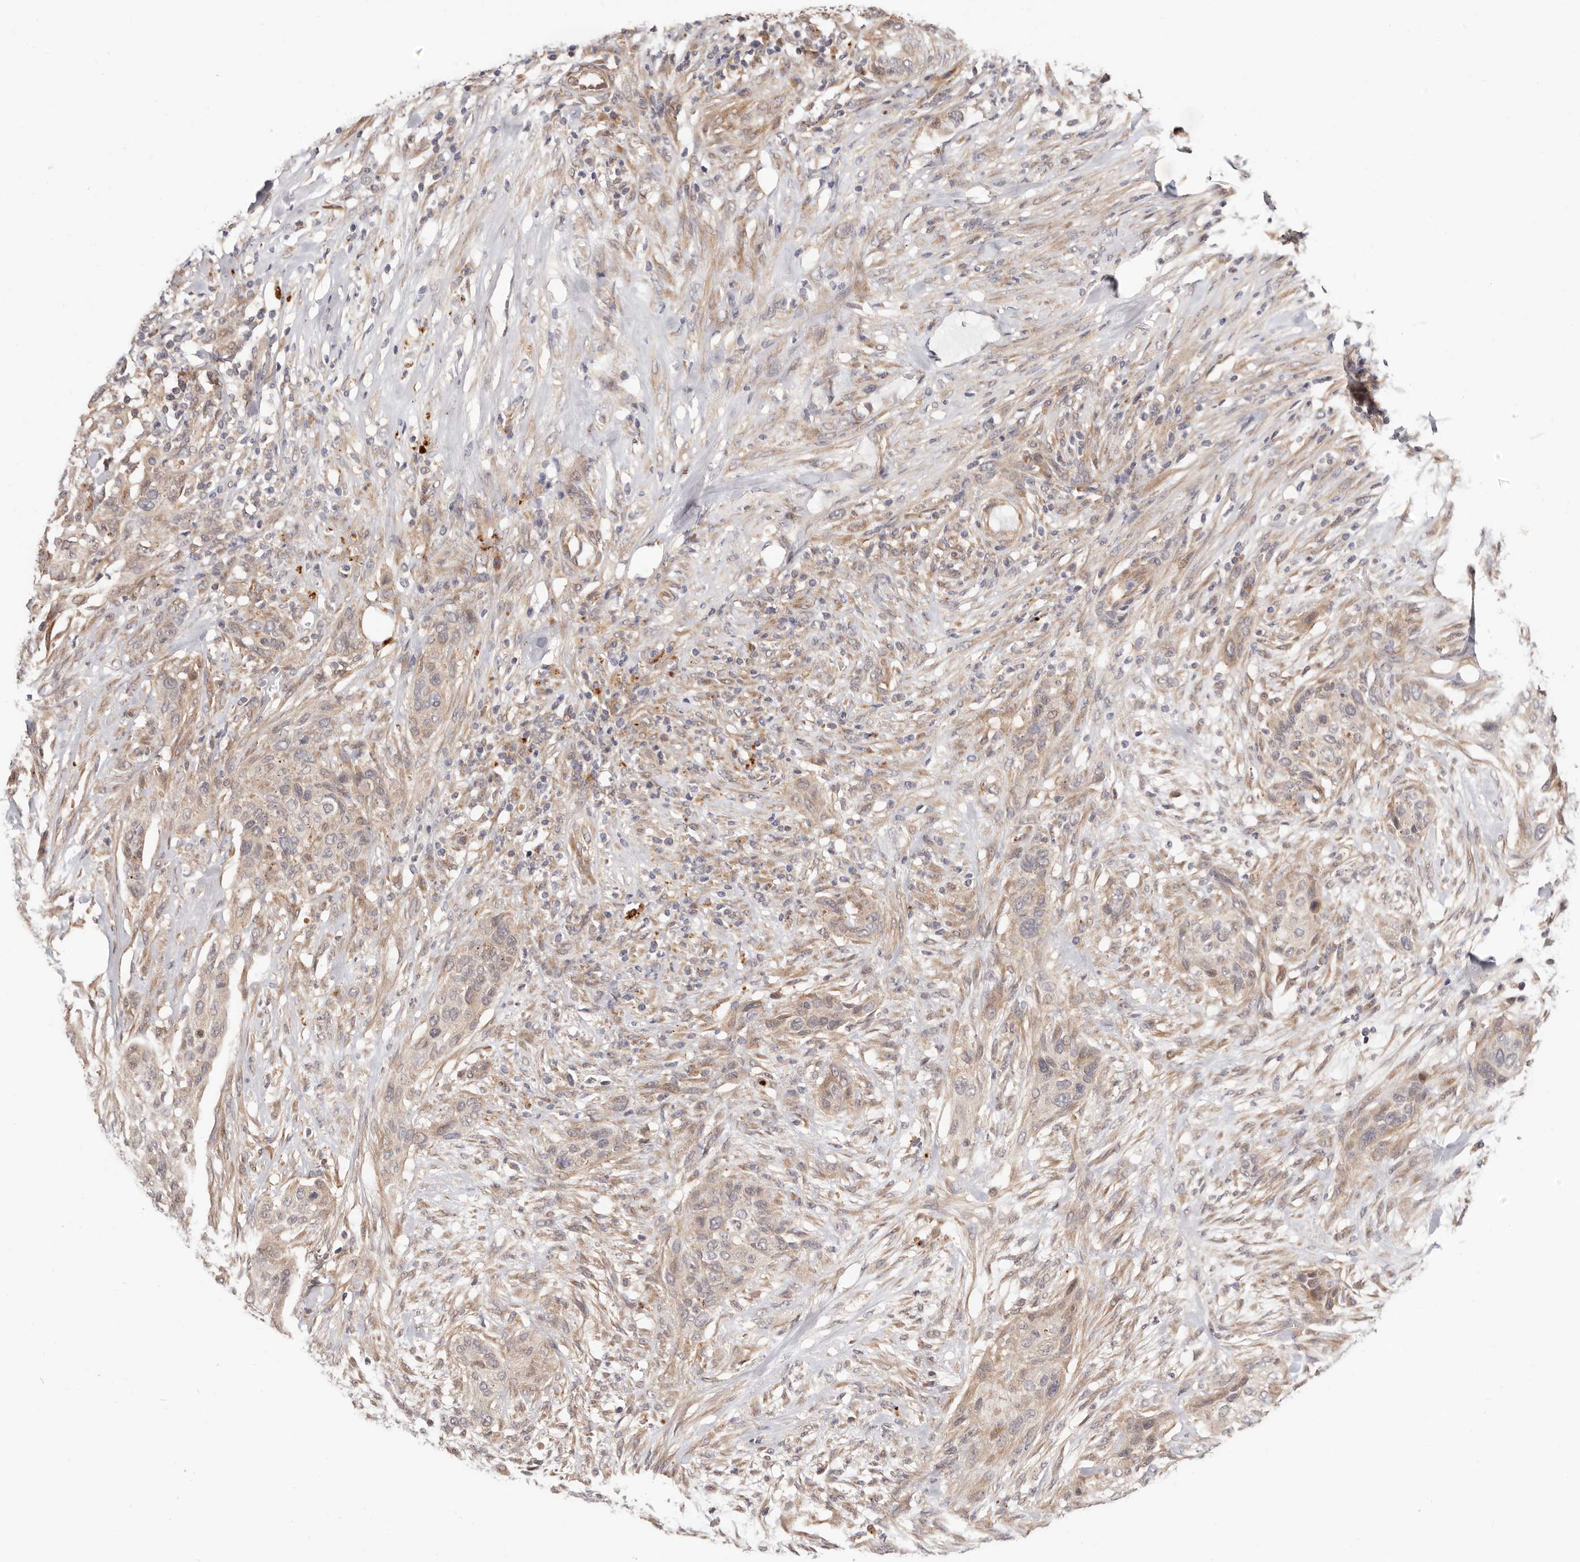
{"staining": {"intensity": "weak", "quantity": "25%-75%", "location": "cytoplasmic/membranous"}, "tissue": "urothelial cancer", "cell_type": "Tumor cells", "image_type": "cancer", "snomed": [{"axis": "morphology", "description": "Urothelial carcinoma, High grade"}, {"axis": "topography", "description": "Urinary bladder"}], "caption": "Urothelial cancer tissue demonstrates weak cytoplasmic/membranous expression in approximately 25%-75% of tumor cells (DAB IHC, brown staining for protein, blue staining for nuclei).", "gene": "USP33", "patient": {"sex": "male", "age": 35}}